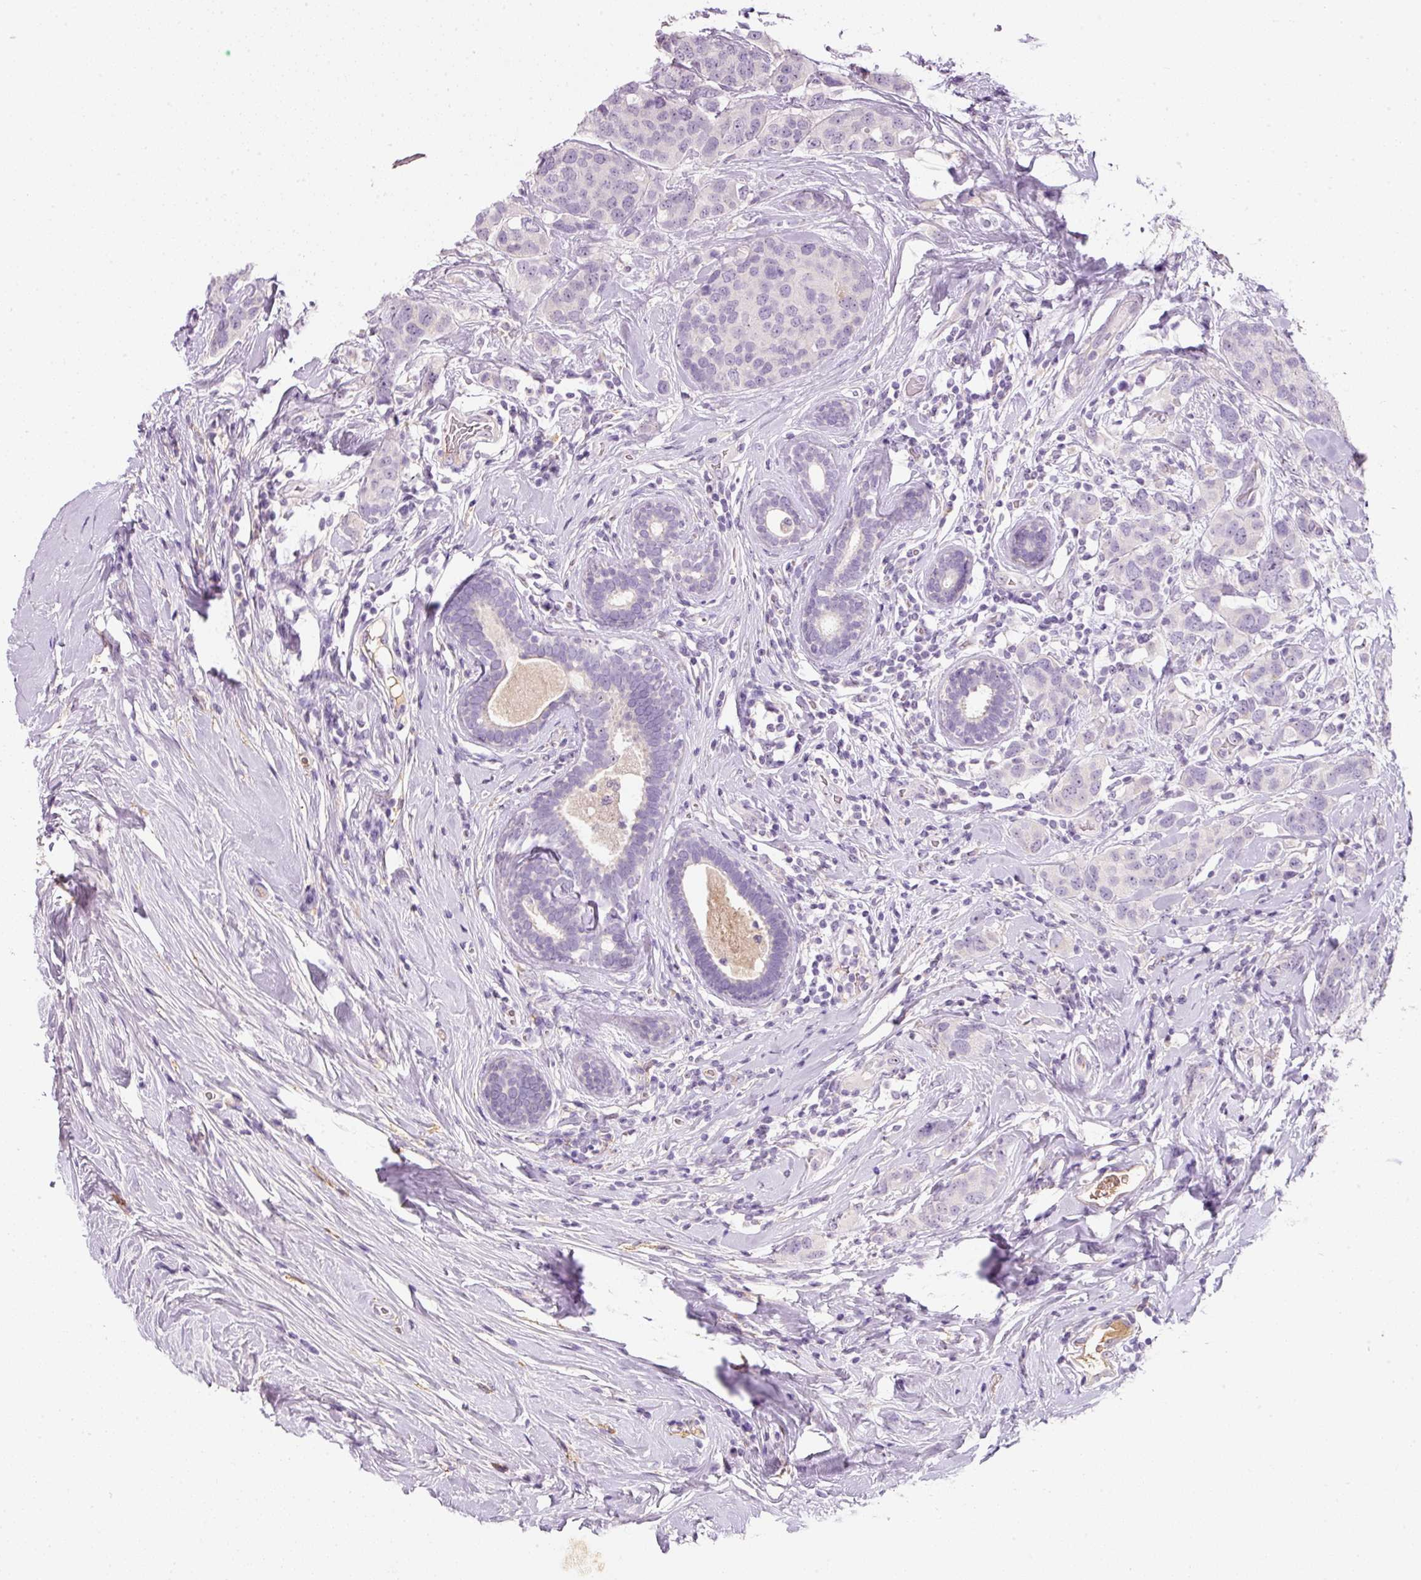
{"staining": {"intensity": "negative", "quantity": "none", "location": "none"}, "tissue": "breast cancer", "cell_type": "Tumor cells", "image_type": "cancer", "snomed": [{"axis": "morphology", "description": "Lobular carcinoma"}, {"axis": "topography", "description": "Breast"}], "caption": "There is no significant staining in tumor cells of breast cancer.", "gene": "TMEM37", "patient": {"sex": "female", "age": 59}}